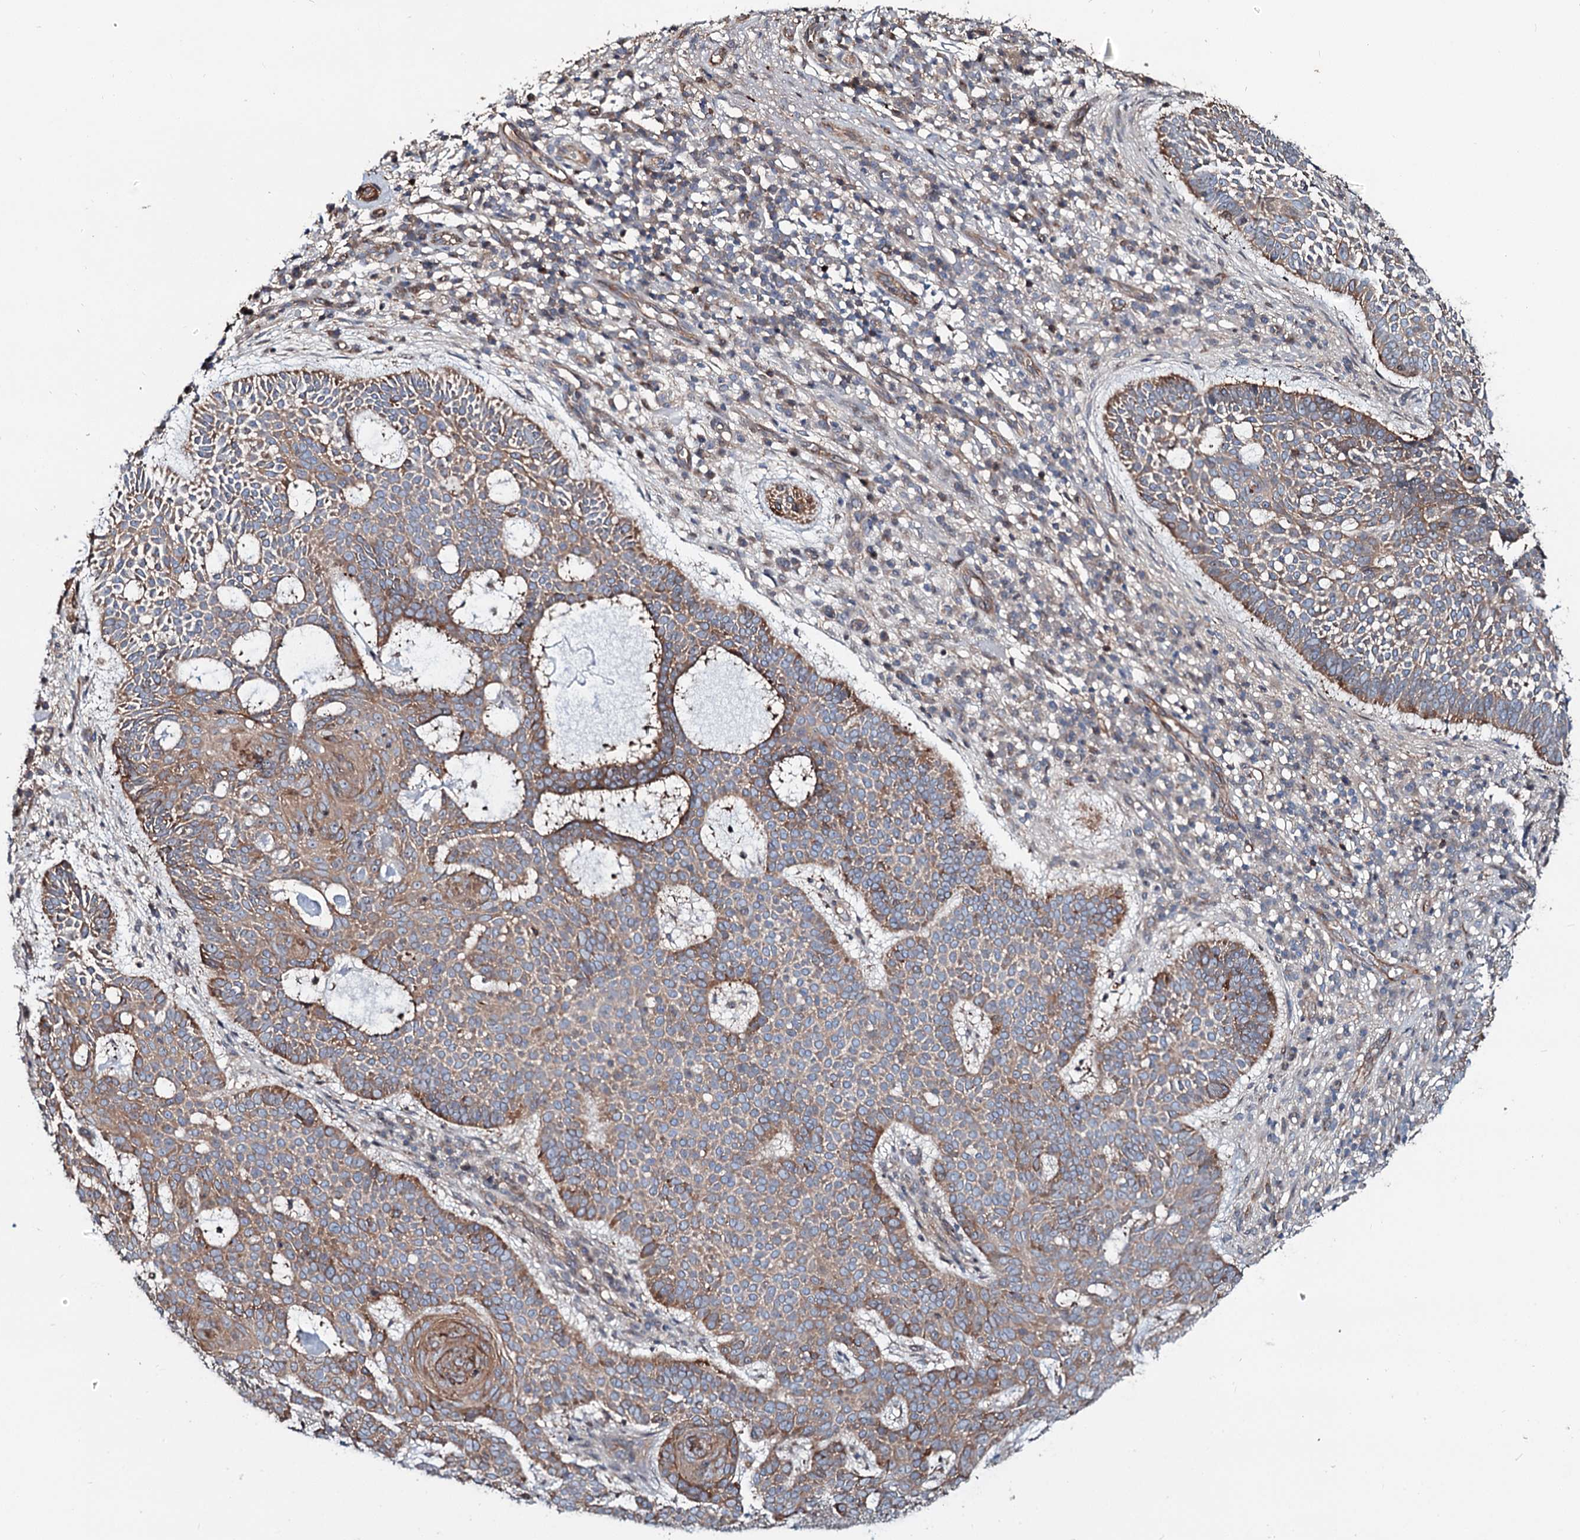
{"staining": {"intensity": "moderate", "quantity": ">75%", "location": "cytoplasmic/membranous"}, "tissue": "skin cancer", "cell_type": "Tumor cells", "image_type": "cancer", "snomed": [{"axis": "morphology", "description": "Basal cell carcinoma"}, {"axis": "topography", "description": "Skin"}], "caption": "Human basal cell carcinoma (skin) stained with a brown dye displays moderate cytoplasmic/membranous positive expression in about >75% of tumor cells.", "gene": "PTDSS2", "patient": {"sex": "male", "age": 85}}